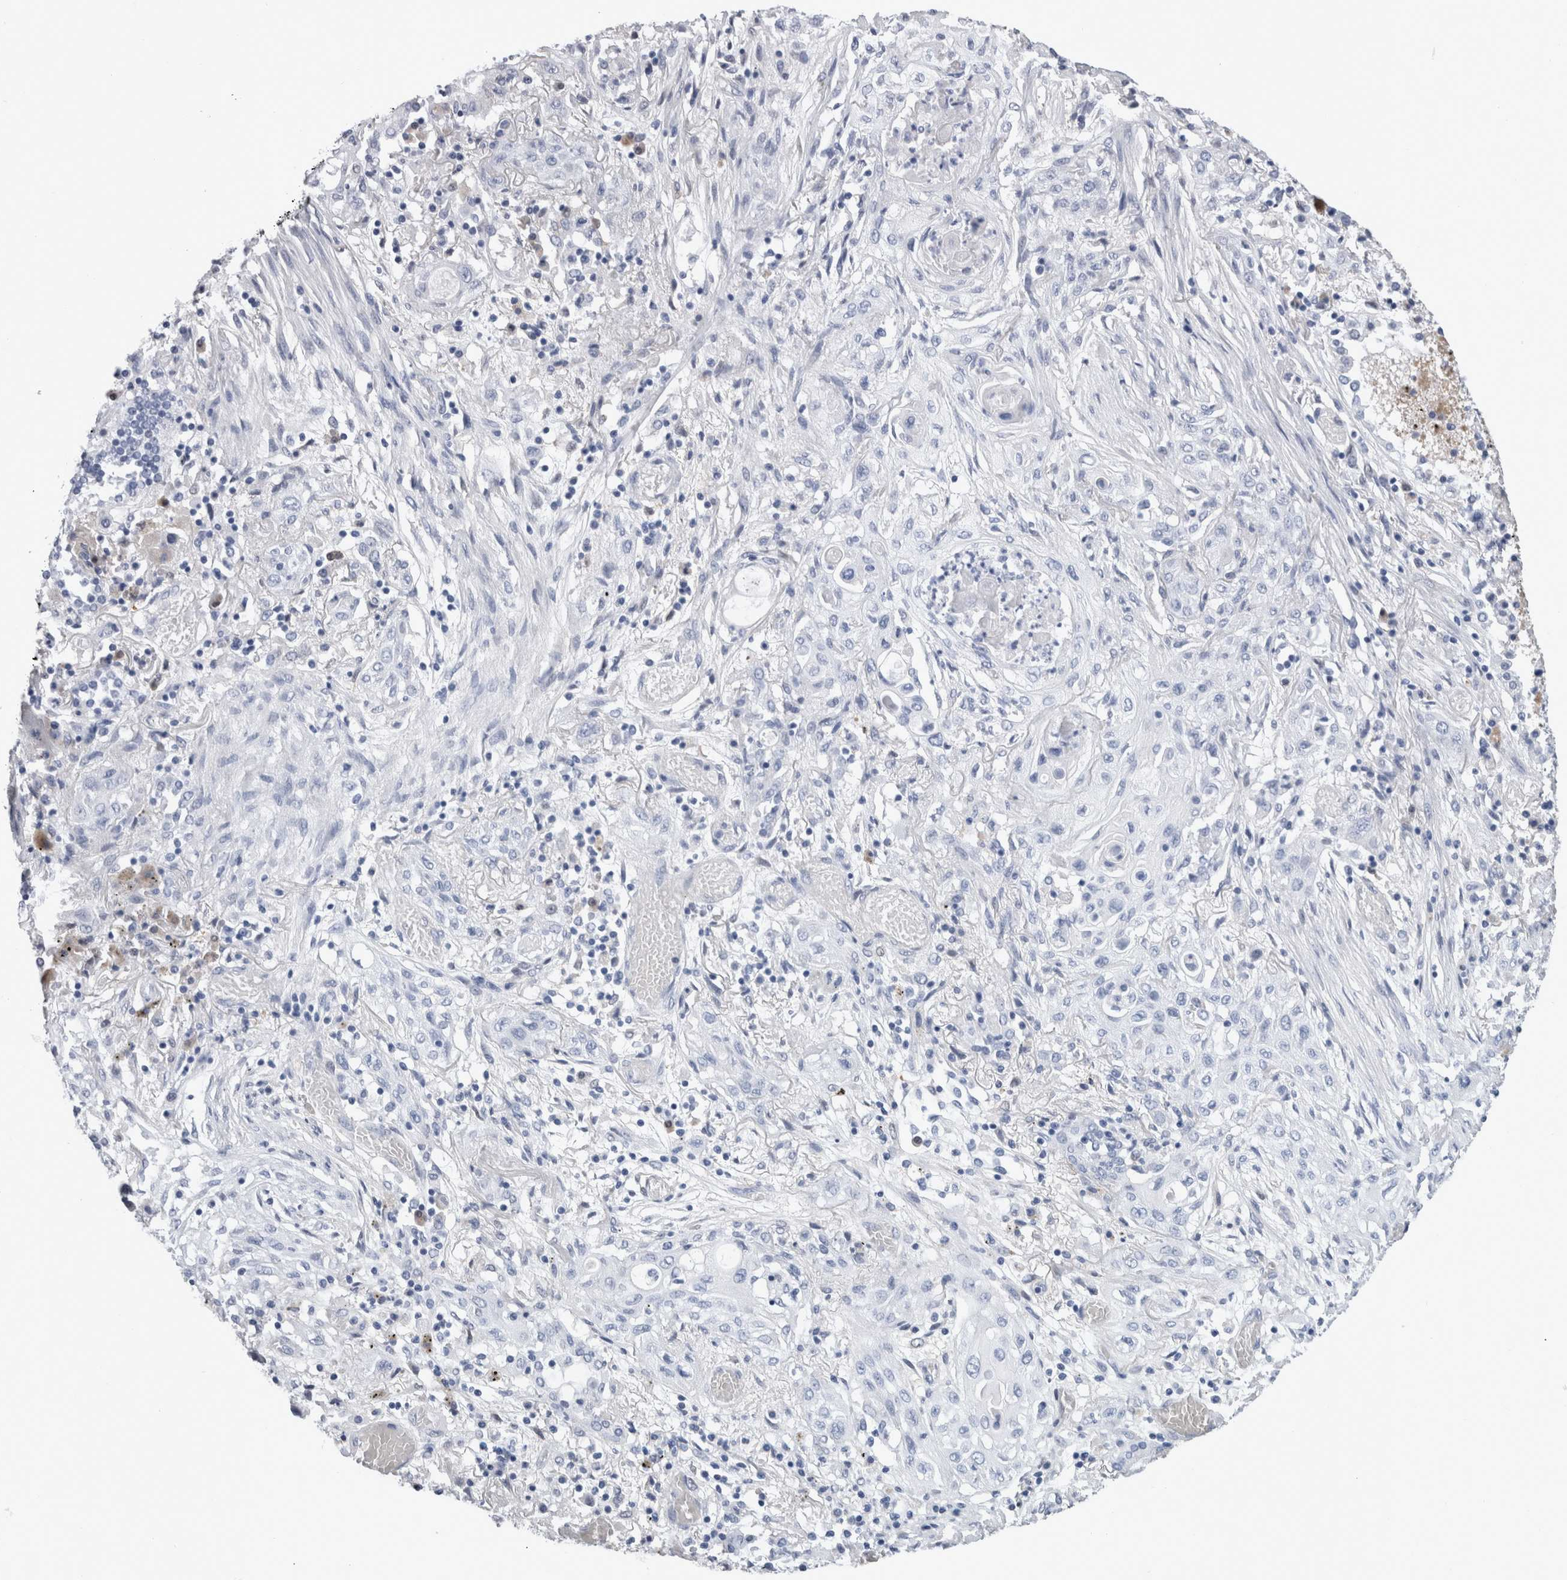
{"staining": {"intensity": "negative", "quantity": "none", "location": "none"}, "tissue": "lung cancer", "cell_type": "Tumor cells", "image_type": "cancer", "snomed": [{"axis": "morphology", "description": "Squamous cell carcinoma, NOS"}, {"axis": "topography", "description": "Lung"}], "caption": "This is an immunohistochemistry (IHC) micrograph of human lung cancer (squamous cell carcinoma). There is no positivity in tumor cells.", "gene": "CA8", "patient": {"sex": "female", "age": 47}}